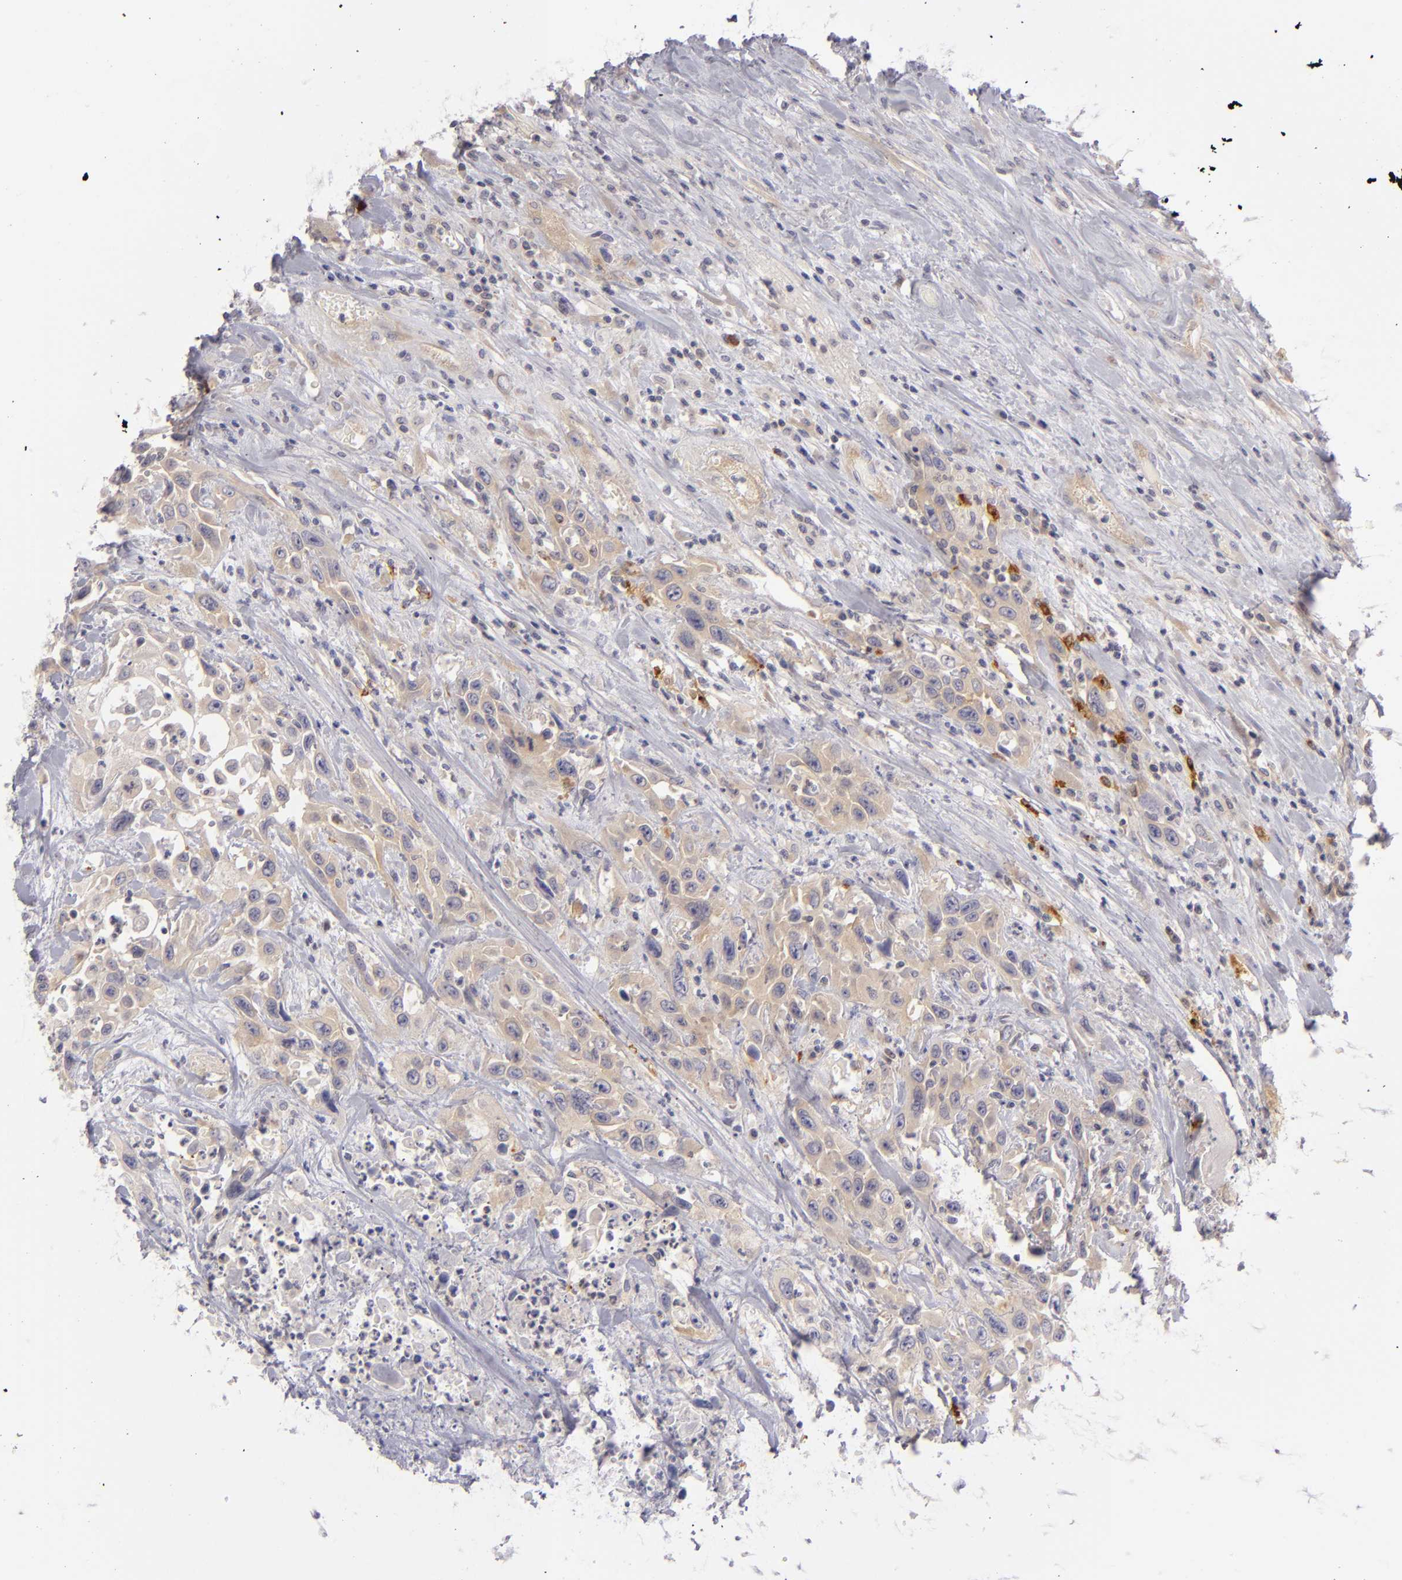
{"staining": {"intensity": "weak", "quantity": ">75%", "location": "cytoplasmic/membranous"}, "tissue": "urothelial cancer", "cell_type": "Tumor cells", "image_type": "cancer", "snomed": [{"axis": "morphology", "description": "Urothelial carcinoma, High grade"}, {"axis": "topography", "description": "Urinary bladder"}], "caption": "A low amount of weak cytoplasmic/membranous expression is seen in about >75% of tumor cells in urothelial carcinoma (high-grade) tissue.", "gene": "CD83", "patient": {"sex": "female", "age": 84}}